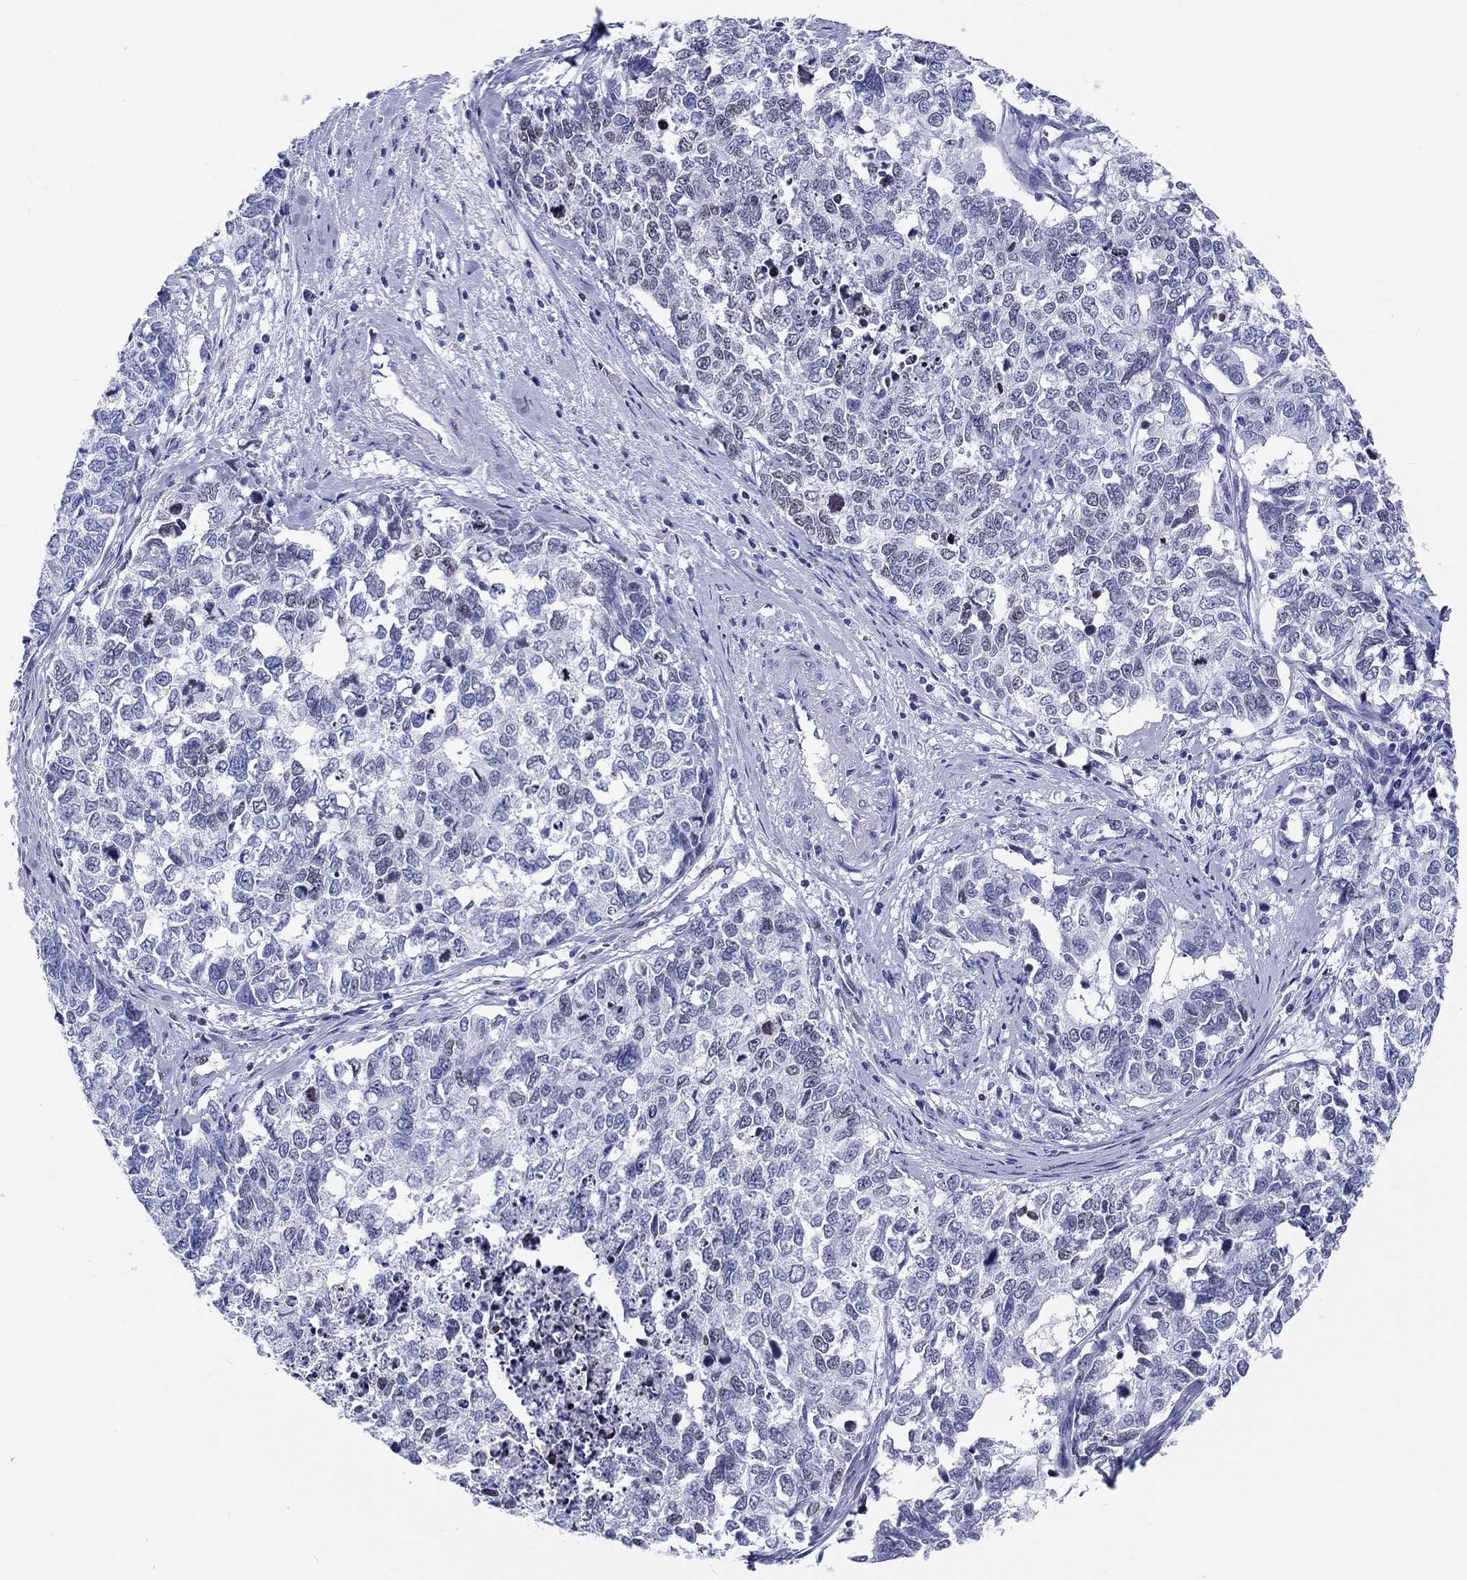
{"staining": {"intensity": "negative", "quantity": "none", "location": "none"}, "tissue": "cervical cancer", "cell_type": "Tumor cells", "image_type": "cancer", "snomed": [{"axis": "morphology", "description": "Squamous cell carcinoma, NOS"}, {"axis": "topography", "description": "Cervix"}], "caption": "This is a photomicrograph of IHC staining of cervical squamous cell carcinoma, which shows no staining in tumor cells.", "gene": "H1-1", "patient": {"sex": "female", "age": 63}}